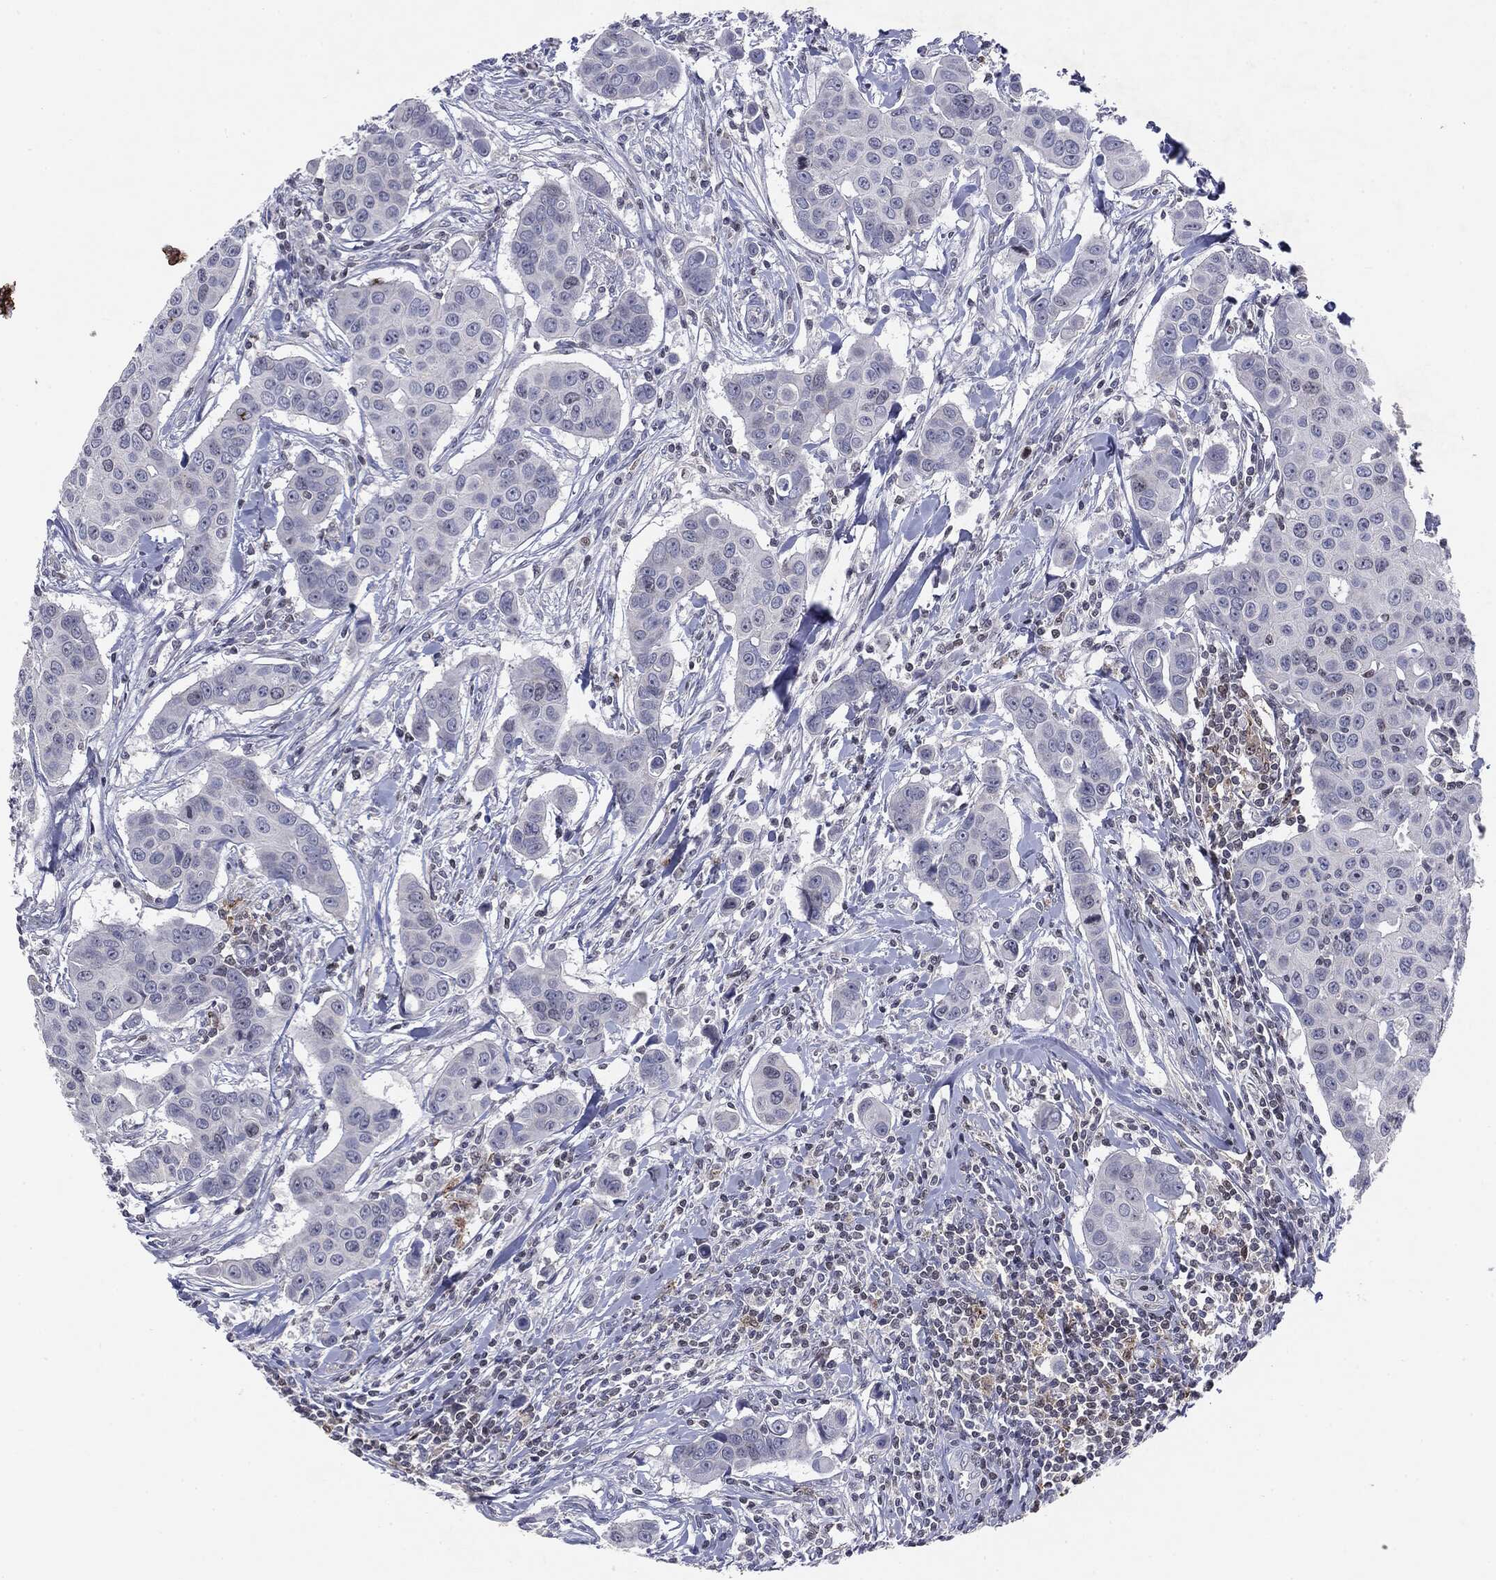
{"staining": {"intensity": "negative", "quantity": "none", "location": "none"}, "tissue": "breast cancer", "cell_type": "Tumor cells", "image_type": "cancer", "snomed": [{"axis": "morphology", "description": "Duct carcinoma"}, {"axis": "topography", "description": "Breast"}], "caption": "Immunohistochemistry (IHC) histopathology image of human breast cancer (invasive ductal carcinoma) stained for a protein (brown), which exhibits no staining in tumor cells. (Brightfield microscopy of DAB immunohistochemistry at high magnification).", "gene": "KIF2C", "patient": {"sex": "female", "age": 24}}